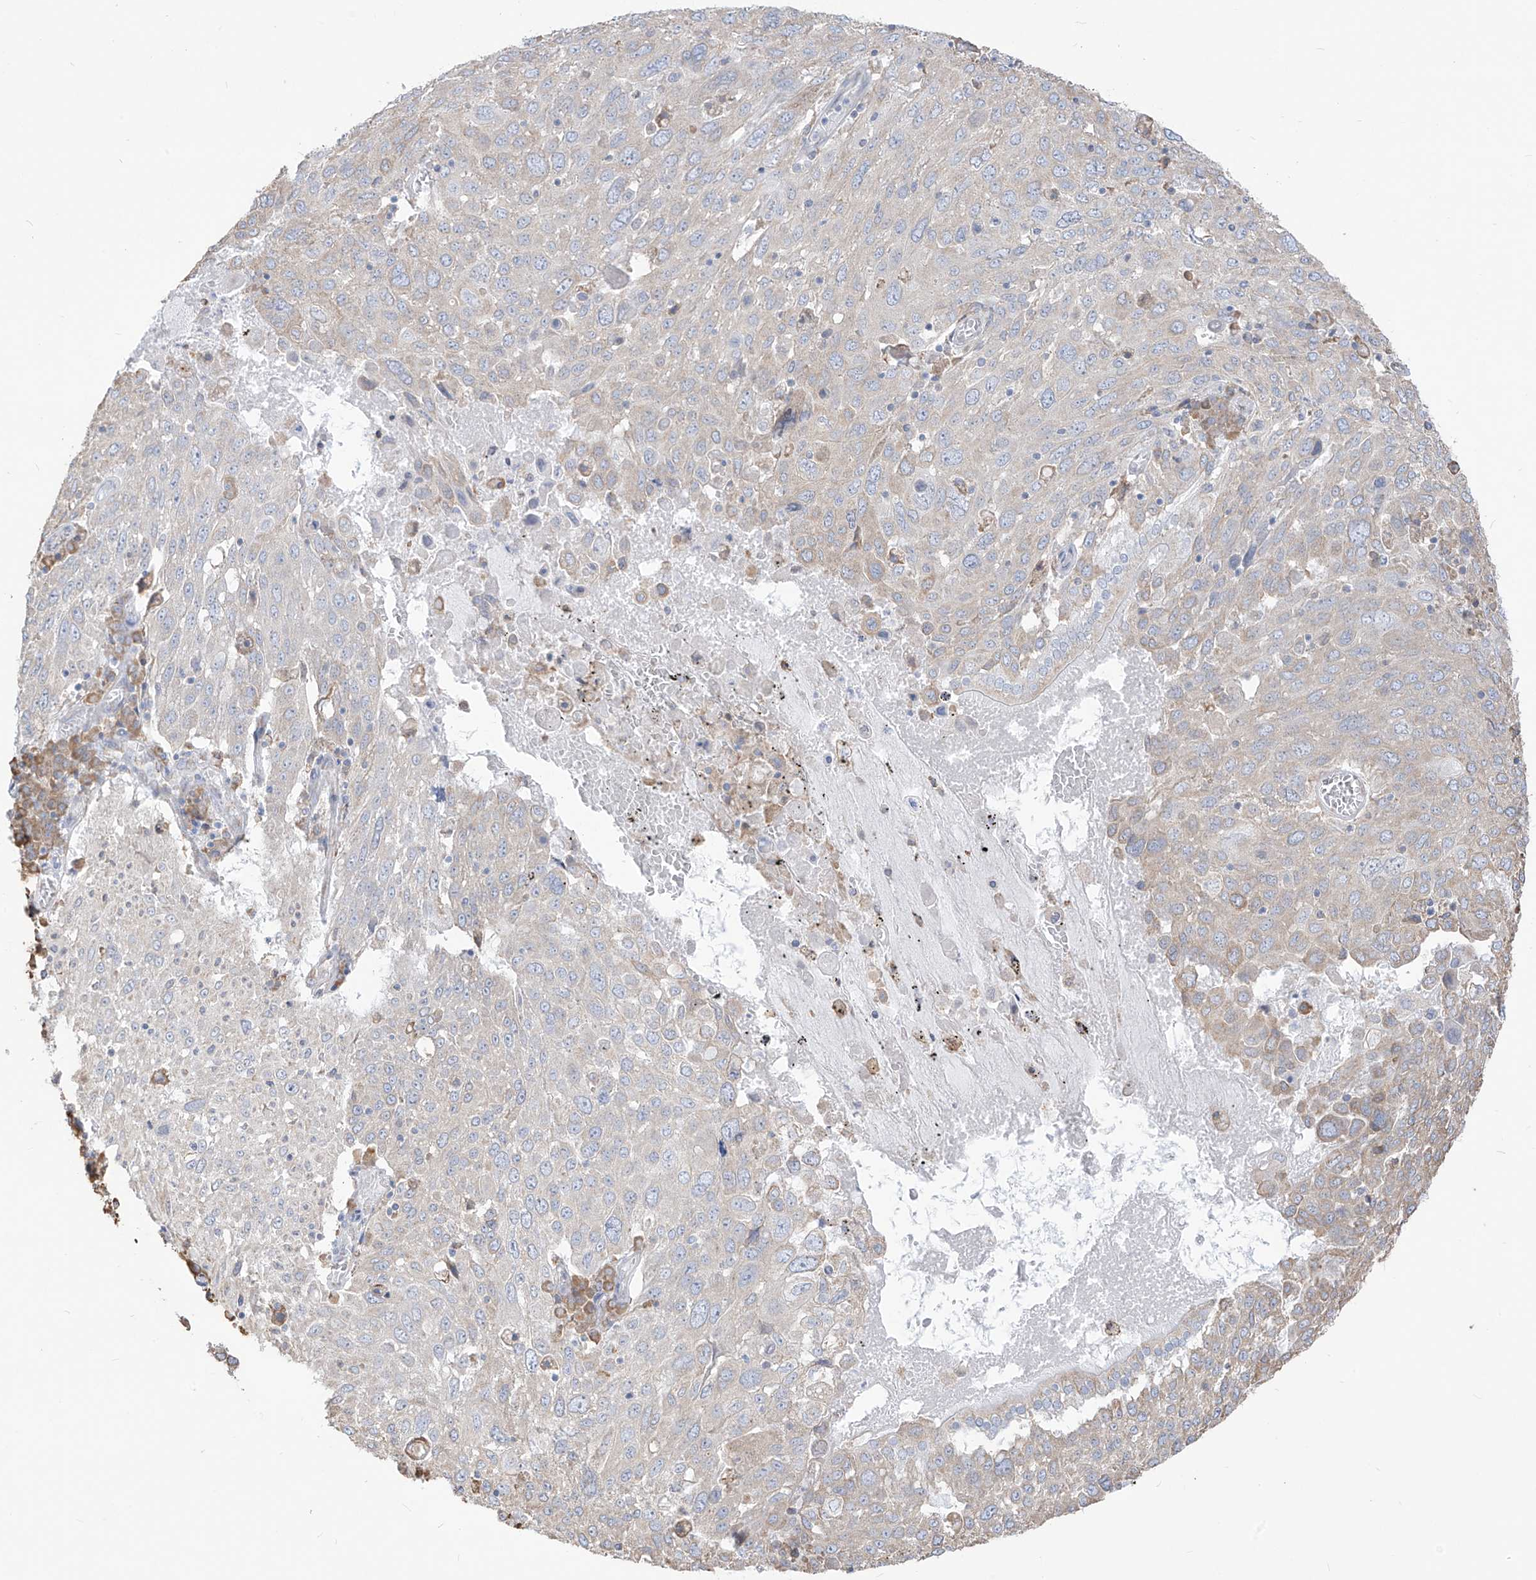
{"staining": {"intensity": "negative", "quantity": "none", "location": "none"}, "tissue": "lung cancer", "cell_type": "Tumor cells", "image_type": "cancer", "snomed": [{"axis": "morphology", "description": "Squamous cell carcinoma, NOS"}, {"axis": "topography", "description": "Lung"}], "caption": "This is an IHC image of lung squamous cell carcinoma. There is no expression in tumor cells.", "gene": "PDIA6", "patient": {"sex": "male", "age": 65}}